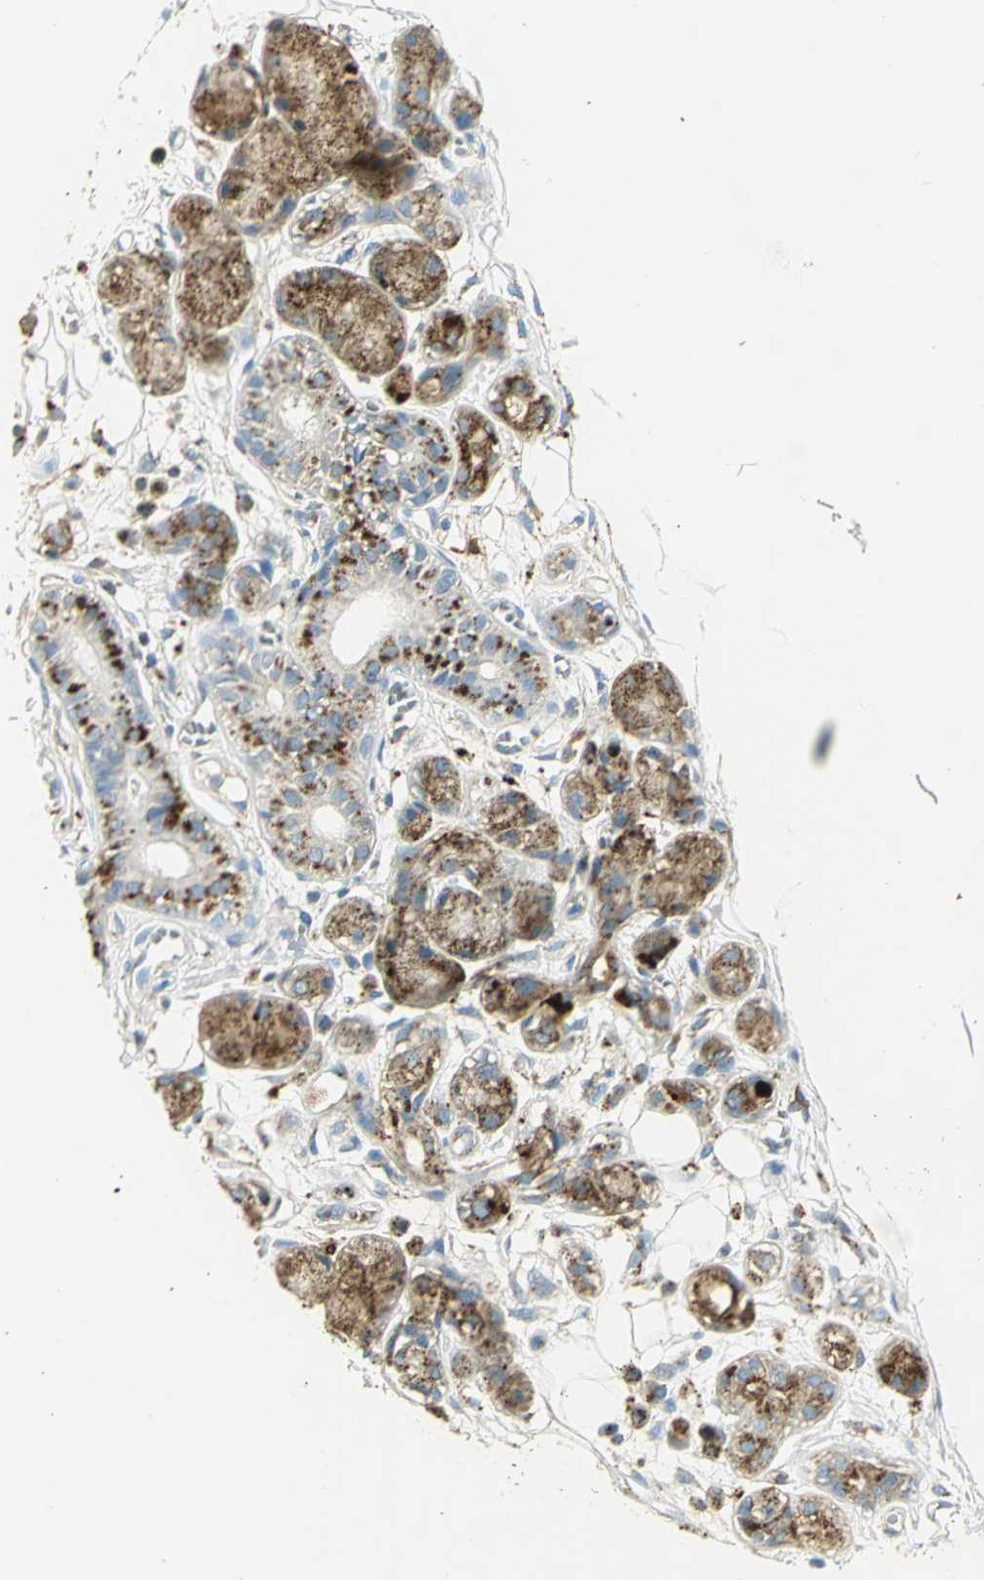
{"staining": {"intensity": "weak", "quantity": ">75%", "location": "cytoplasmic/membranous"}, "tissue": "adipose tissue", "cell_type": "Adipocytes", "image_type": "normal", "snomed": [{"axis": "morphology", "description": "Normal tissue, NOS"}, {"axis": "morphology", "description": "Inflammation, NOS"}, {"axis": "topography", "description": "Vascular tissue"}, {"axis": "topography", "description": "Salivary gland"}], "caption": "A brown stain shows weak cytoplasmic/membranous staining of a protein in adipocytes of benign adipose tissue.", "gene": "ARSA", "patient": {"sex": "female", "age": 75}}